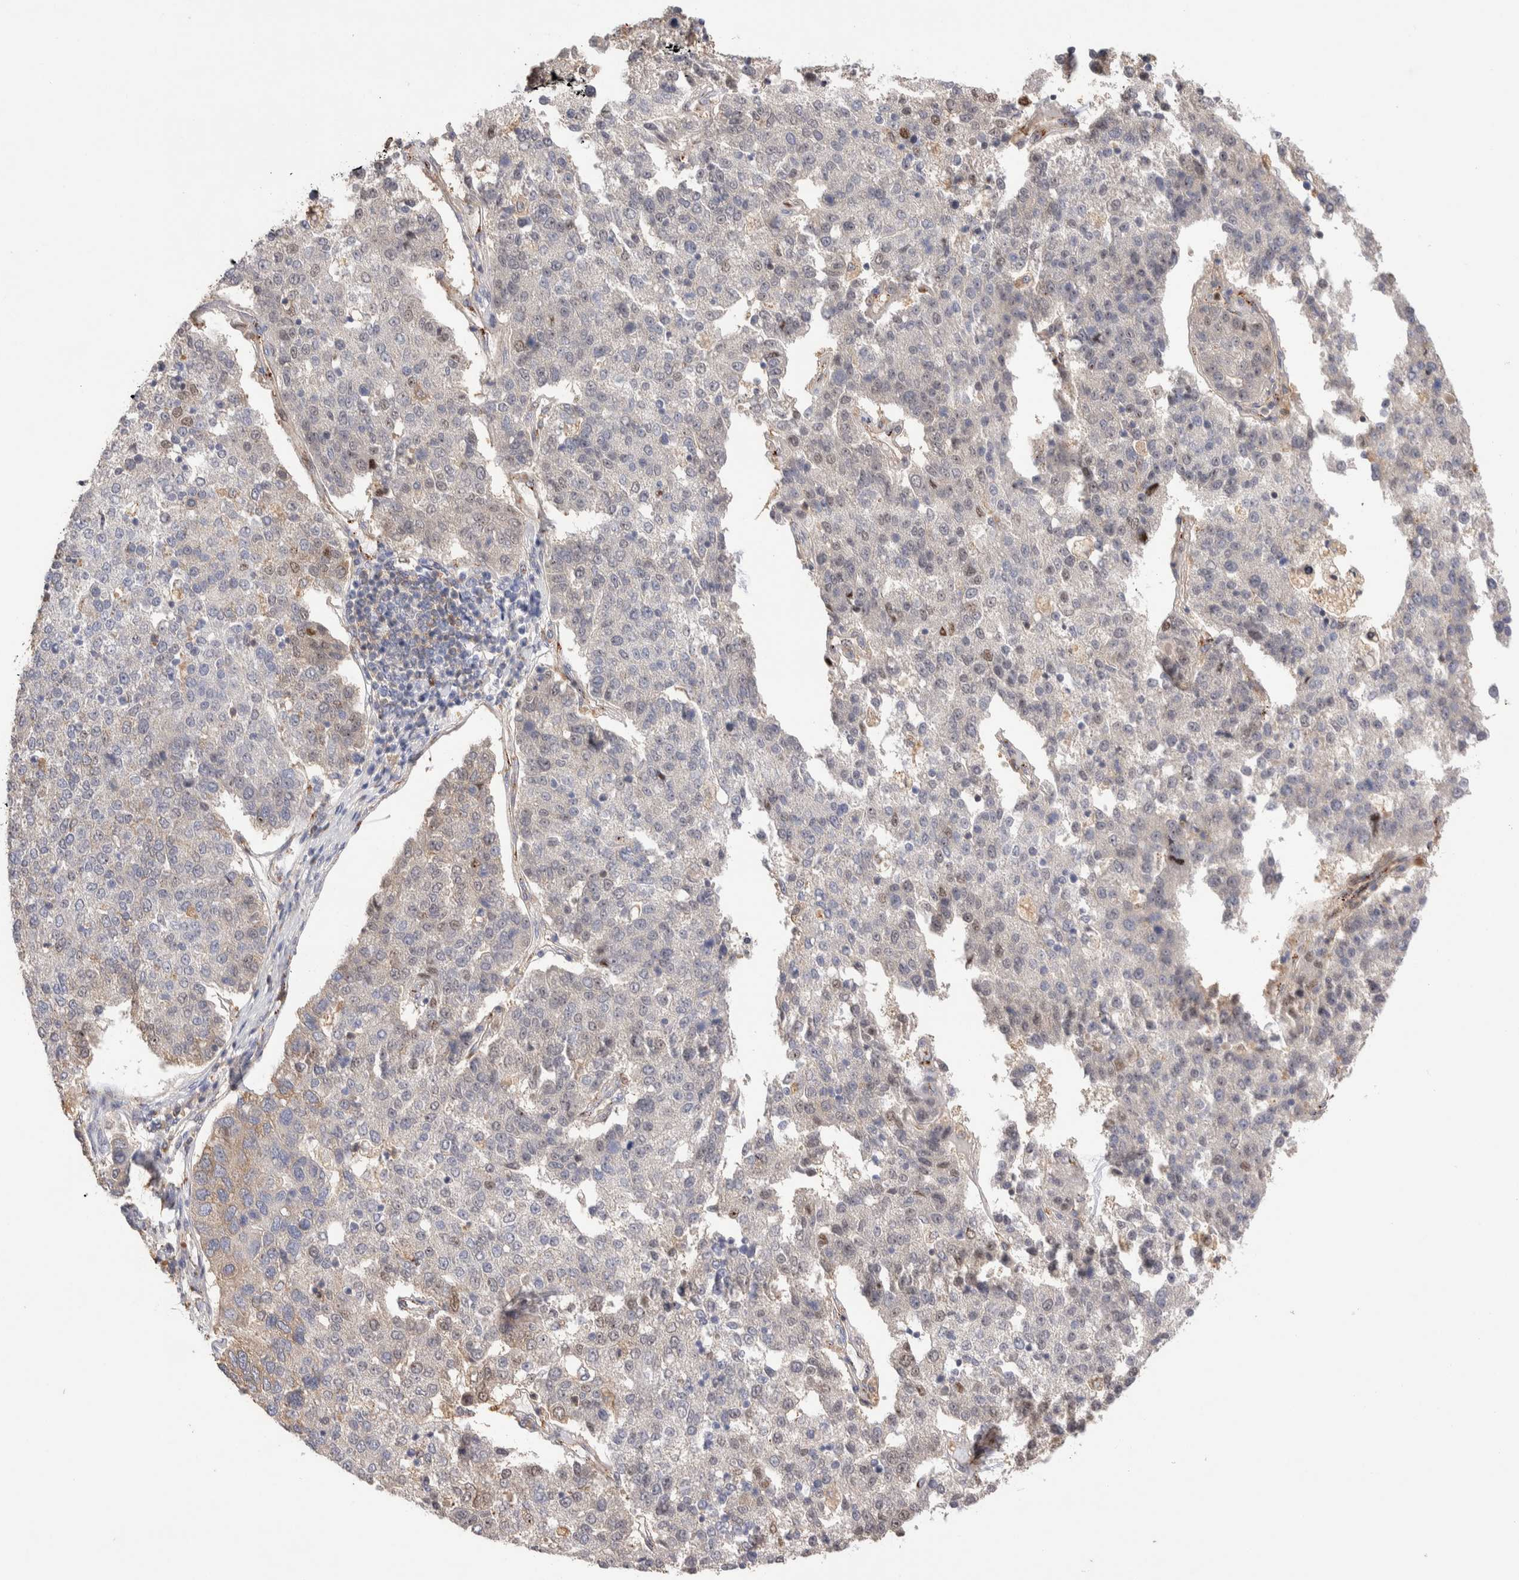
{"staining": {"intensity": "negative", "quantity": "none", "location": "none"}, "tissue": "pancreatic cancer", "cell_type": "Tumor cells", "image_type": "cancer", "snomed": [{"axis": "morphology", "description": "Adenocarcinoma, NOS"}, {"axis": "topography", "description": "Pancreas"}], "caption": "This is an immunohistochemistry image of pancreatic adenocarcinoma. There is no positivity in tumor cells.", "gene": "NSMAF", "patient": {"sex": "female", "age": 61}}